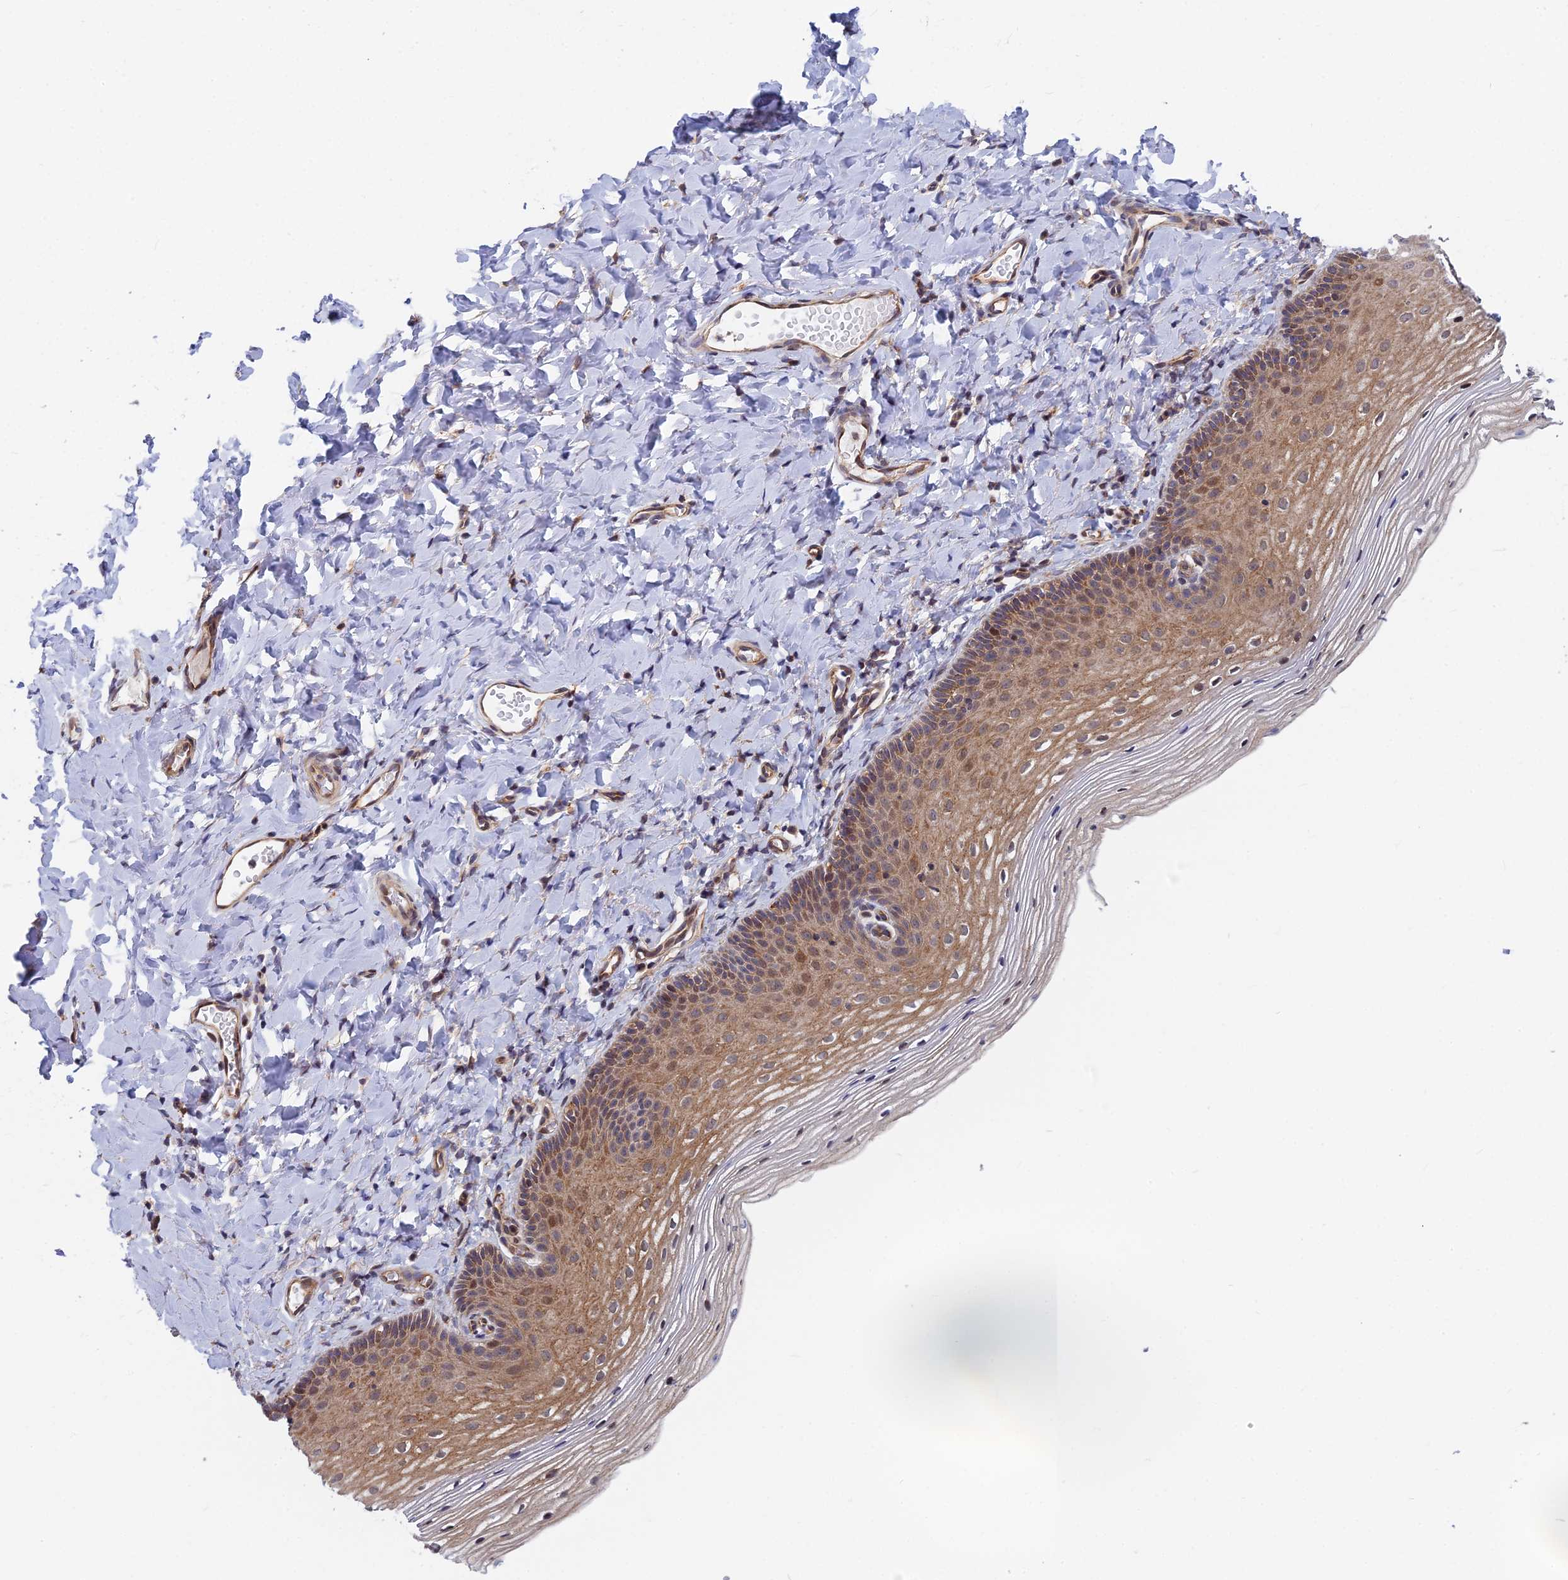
{"staining": {"intensity": "moderate", "quantity": ">75%", "location": "cytoplasmic/membranous,nuclear"}, "tissue": "vagina", "cell_type": "Squamous epithelial cells", "image_type": "normal", "snomed": [{"axis": "morphology", "description": "Normal tissue, NOS"}, {"axis": "topography", "description": "Vagina"}], "caption": "IHC image of unremarkable vagina stained for a protein (brown), which exhibits medium levels of moderate cytoplasmic/membranous,nuclear positivity in about >75% of squamous epithelial cells.", "gene": "COMMD2", "patient": {"sex": "female", "age": 60}}